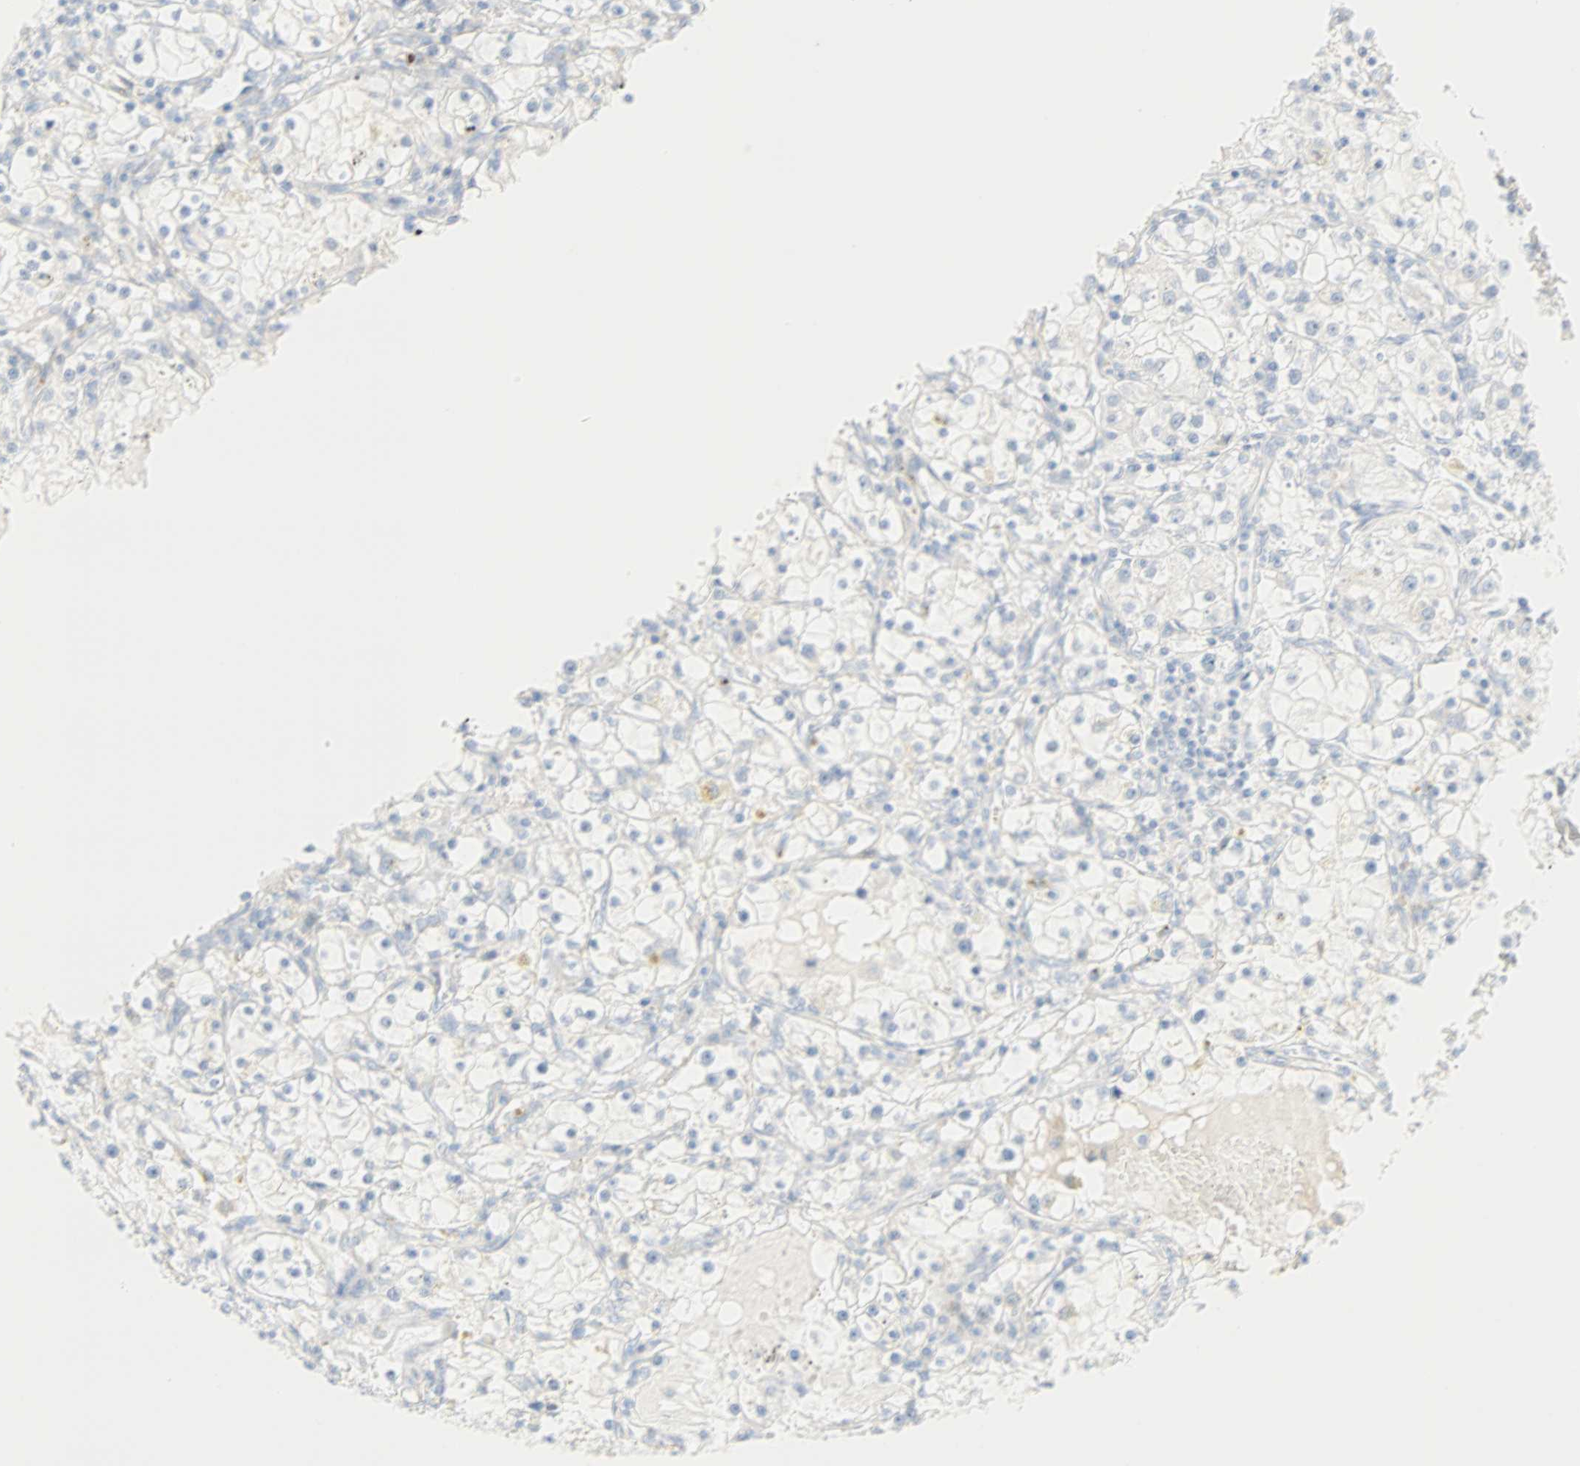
{"staining": {"intensity": "negative", "quantity": "none", "location": "none"}, "tissue": "renal cancer", "cell_type": "Tumor cells", "image_type": "cancer", "snomed": [{"axis": "morphology", "description": "Adenocarcinoma, NOS"}, {"axis": "topography", "description": "Kidney"}], "caption": "DAB (3,3'-diaminobenzidine) immunohistochemical staining of human renal cancer (adenocarcinoma) reveals no significant staining in tumor cells.", "gene": "SELENBP1", "patient": {"sex": "male", "age": 56}}